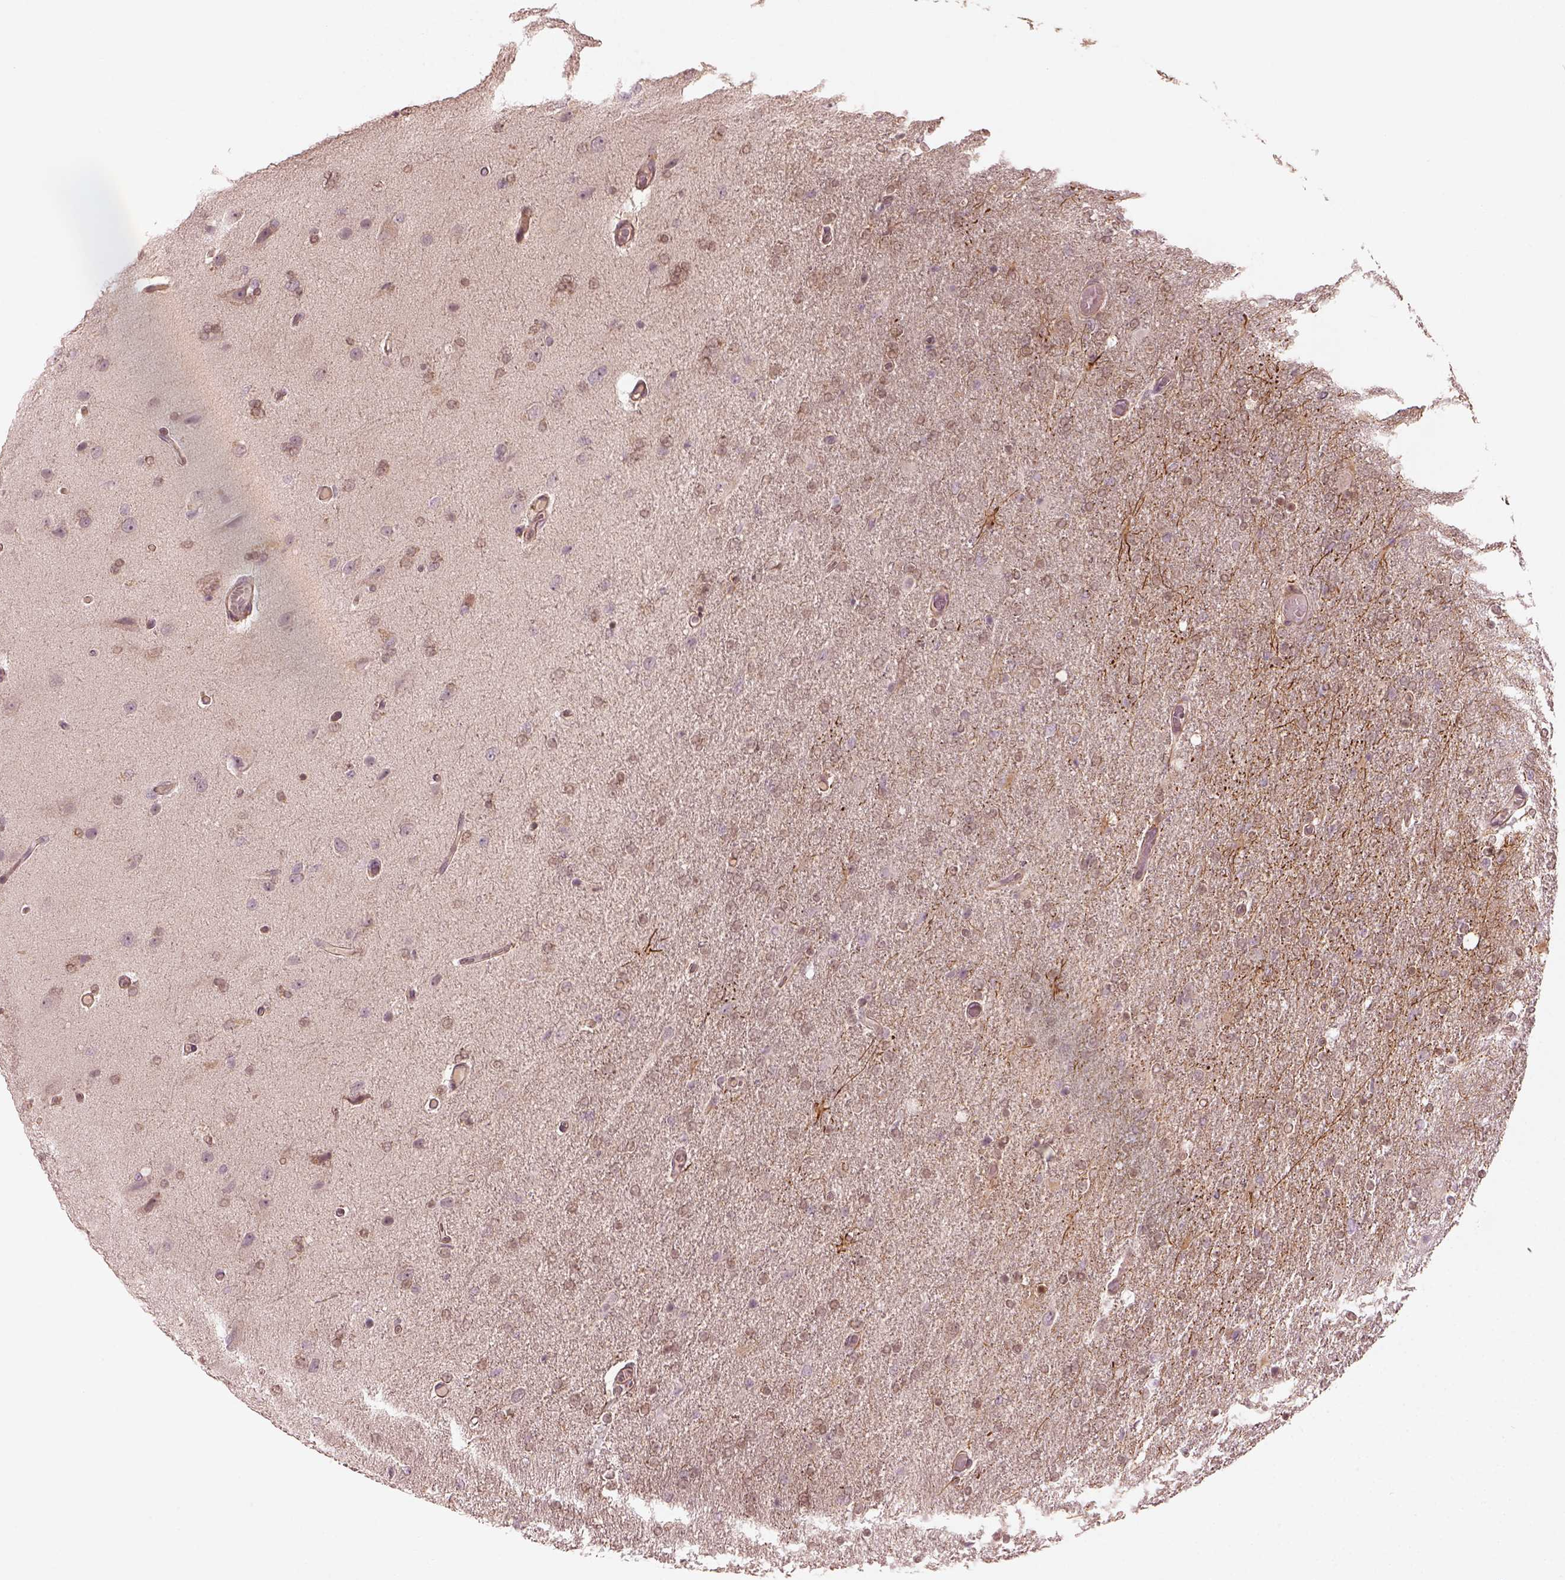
{"staining": {"intensity": "weak", "quantity": ">75%", "location": "cytoplasmic/membranous"}, "tissue": "glioma", "cell_type": "Tumor cells", "image_type": "cancer", "snomed": [{"axis": "morphology", "description": "Glioma, malignant, High grade"}, {"axis": "topography", "description": "Cerebral cortex"}], "caption": "Immunohistochemistry of human malignant high-grade glioma exhibits low levels of weak cytoplasmic/membranous staining in approximately >75% of tumor cells.", "gene": "FAM107B", "patient": {"sex": "male", "age": 70}}